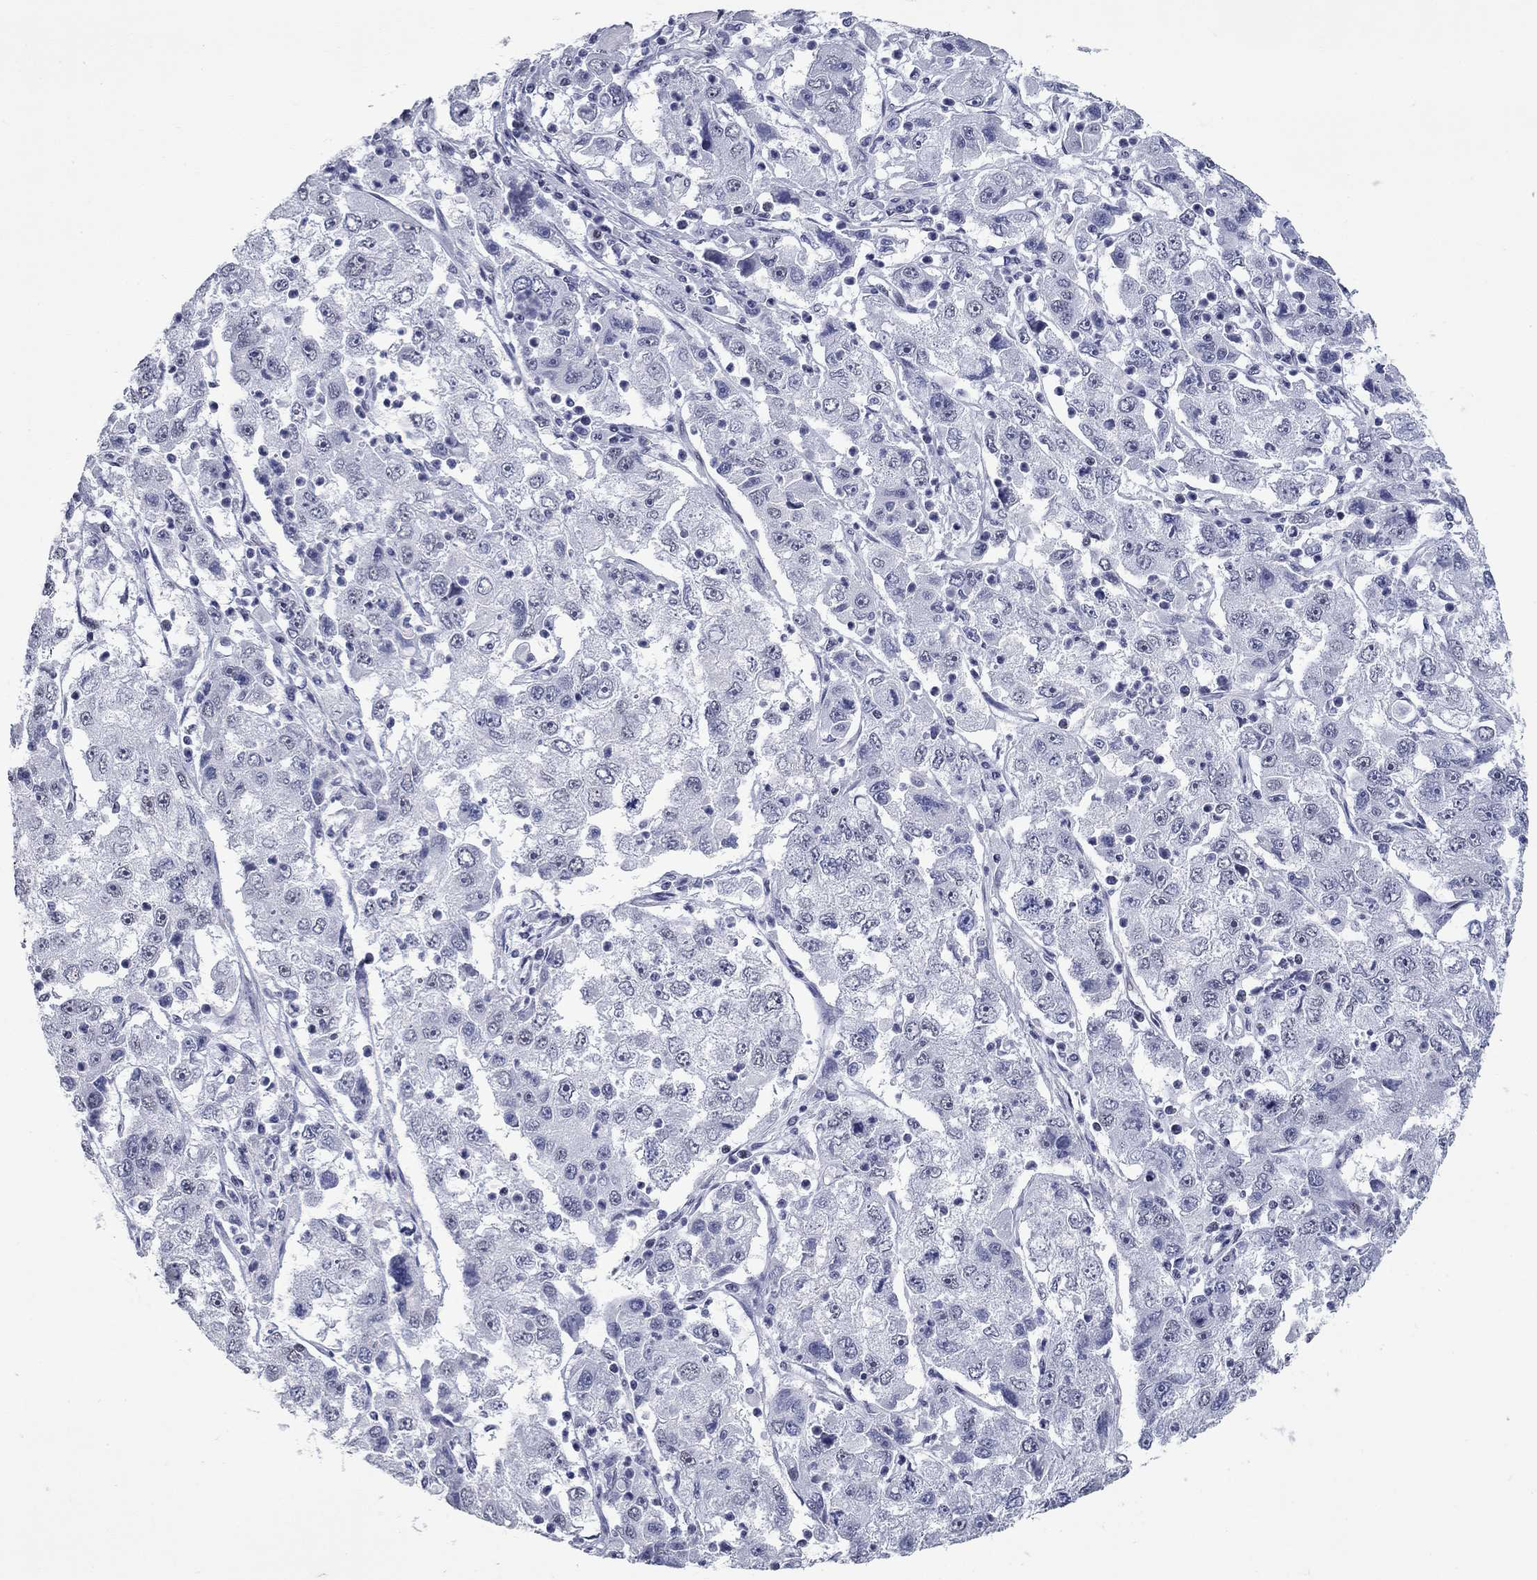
{"staining": {"intensity": "negative", "quantity": "none", "location": "none"}, "tissue": "cervical cancer", "cell_type": "Tumor cells", "image_type": "cancer", "snomed": [{"axis": "morphology", "description": "Squamous cell carcinoma, NOS"}, {"axis": "topography", "description": "Cervix"}], "caption": "Human cervical cancer stained for a protein using IHC shows no expression in tumor cells.", "gene": "ASF1B", "patient": {"sex": "female", "age": 36}}